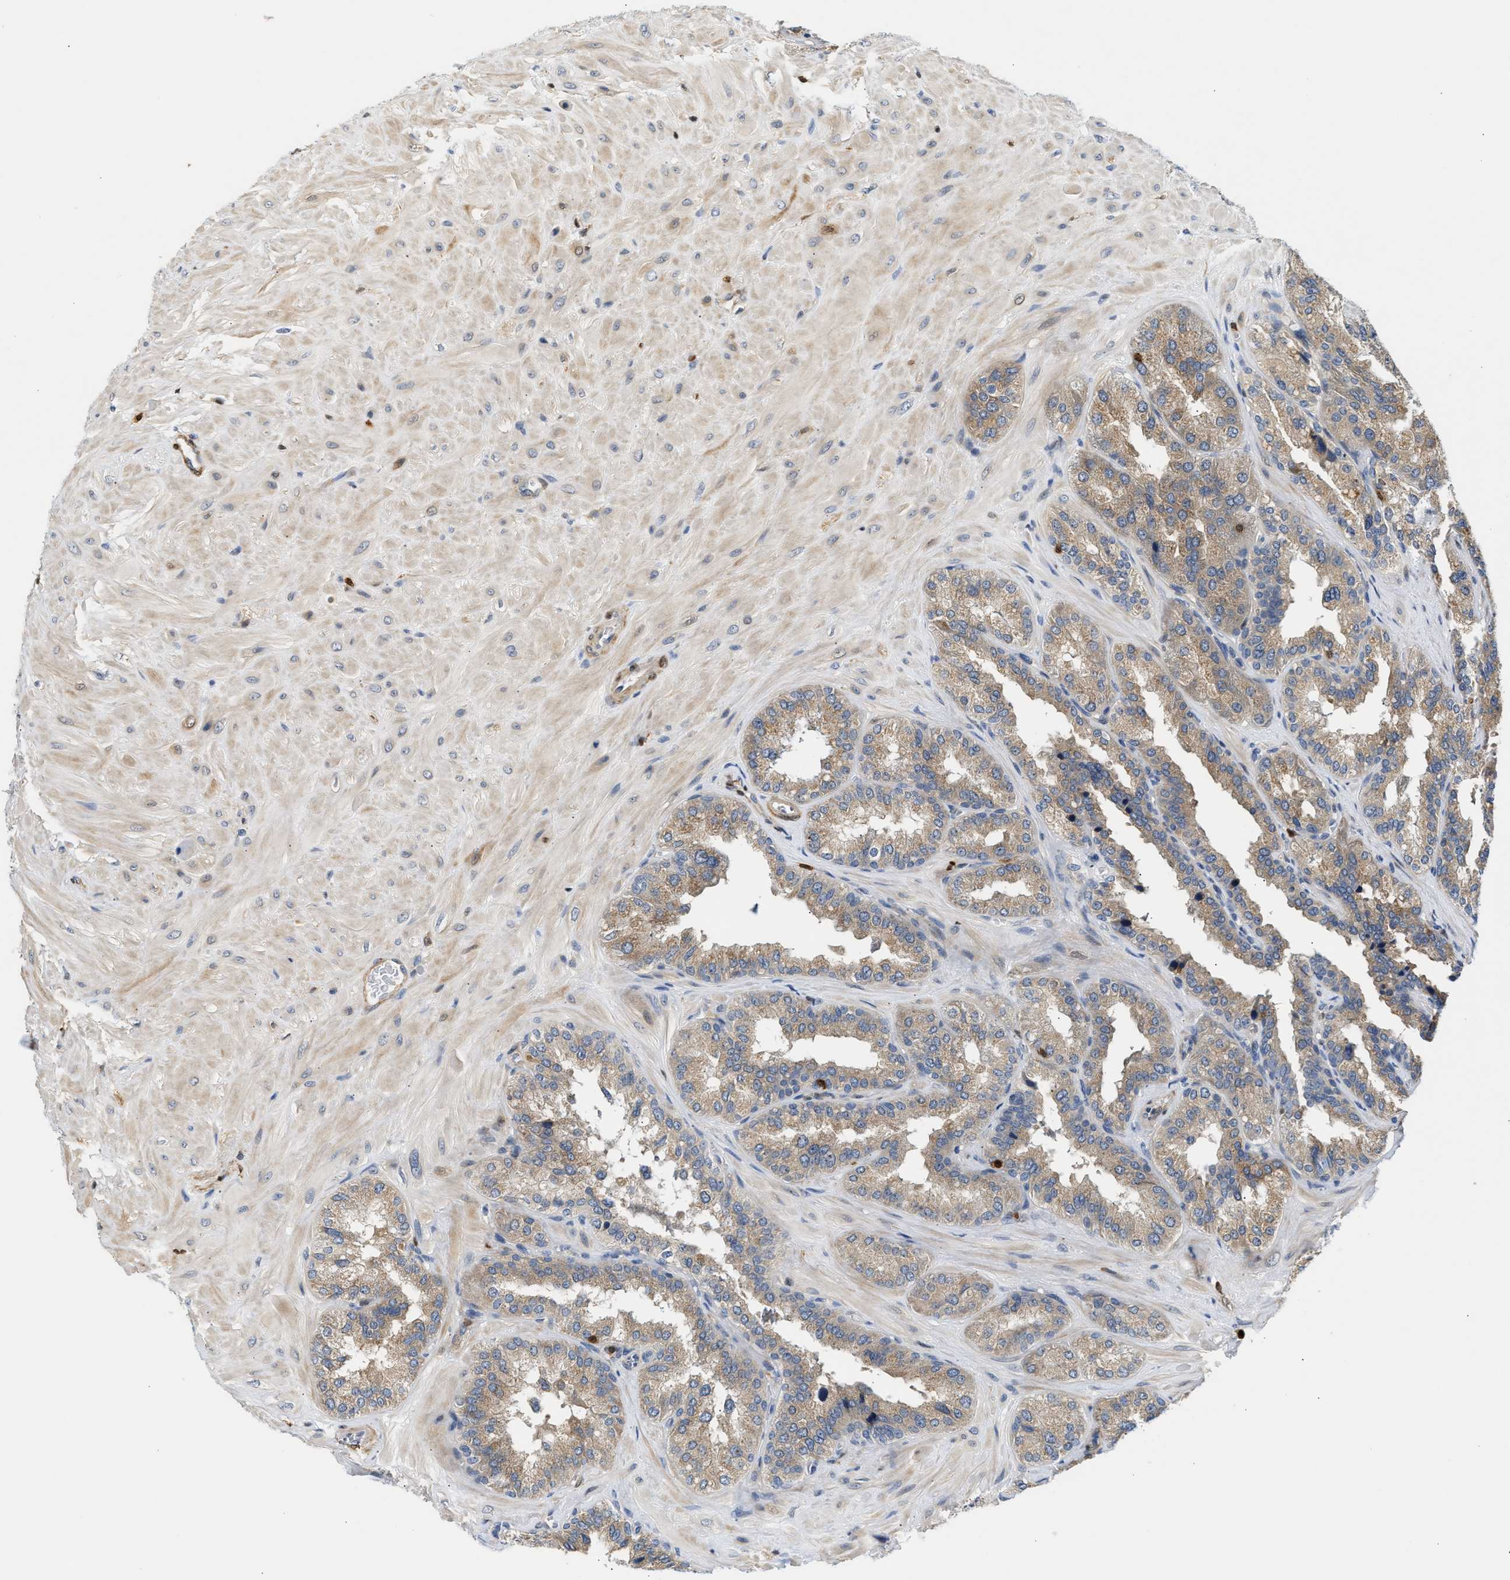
{"staining": {"intensity": "moderate", "quantity": ">75%", "location": "cytoplasmic/membranous"}, "tissue": "seminal vesicle", "cell_type": "Glandular cells", "image_type": "normal", "snomed": [{"axis": "morphology", "description": "Normal tissue, NOS"}, {"axis": "topography", "description": "Prostate"}, {"axis": "topography", "description": "Seminal veicle"}], "caption": "A photomicrograph of seminal vesicle stained for a protein shows moderate cytoplasmic/membranous brown staining in glandular cells. The protein is stained brown, and the nuclei are stained in blue (DAB (3,3'-diaminobenzidine) IHC with brightfield microscopy, high magnification).", "gene": "SLIT2", "patient": {"sex": "male", "age": 51}}